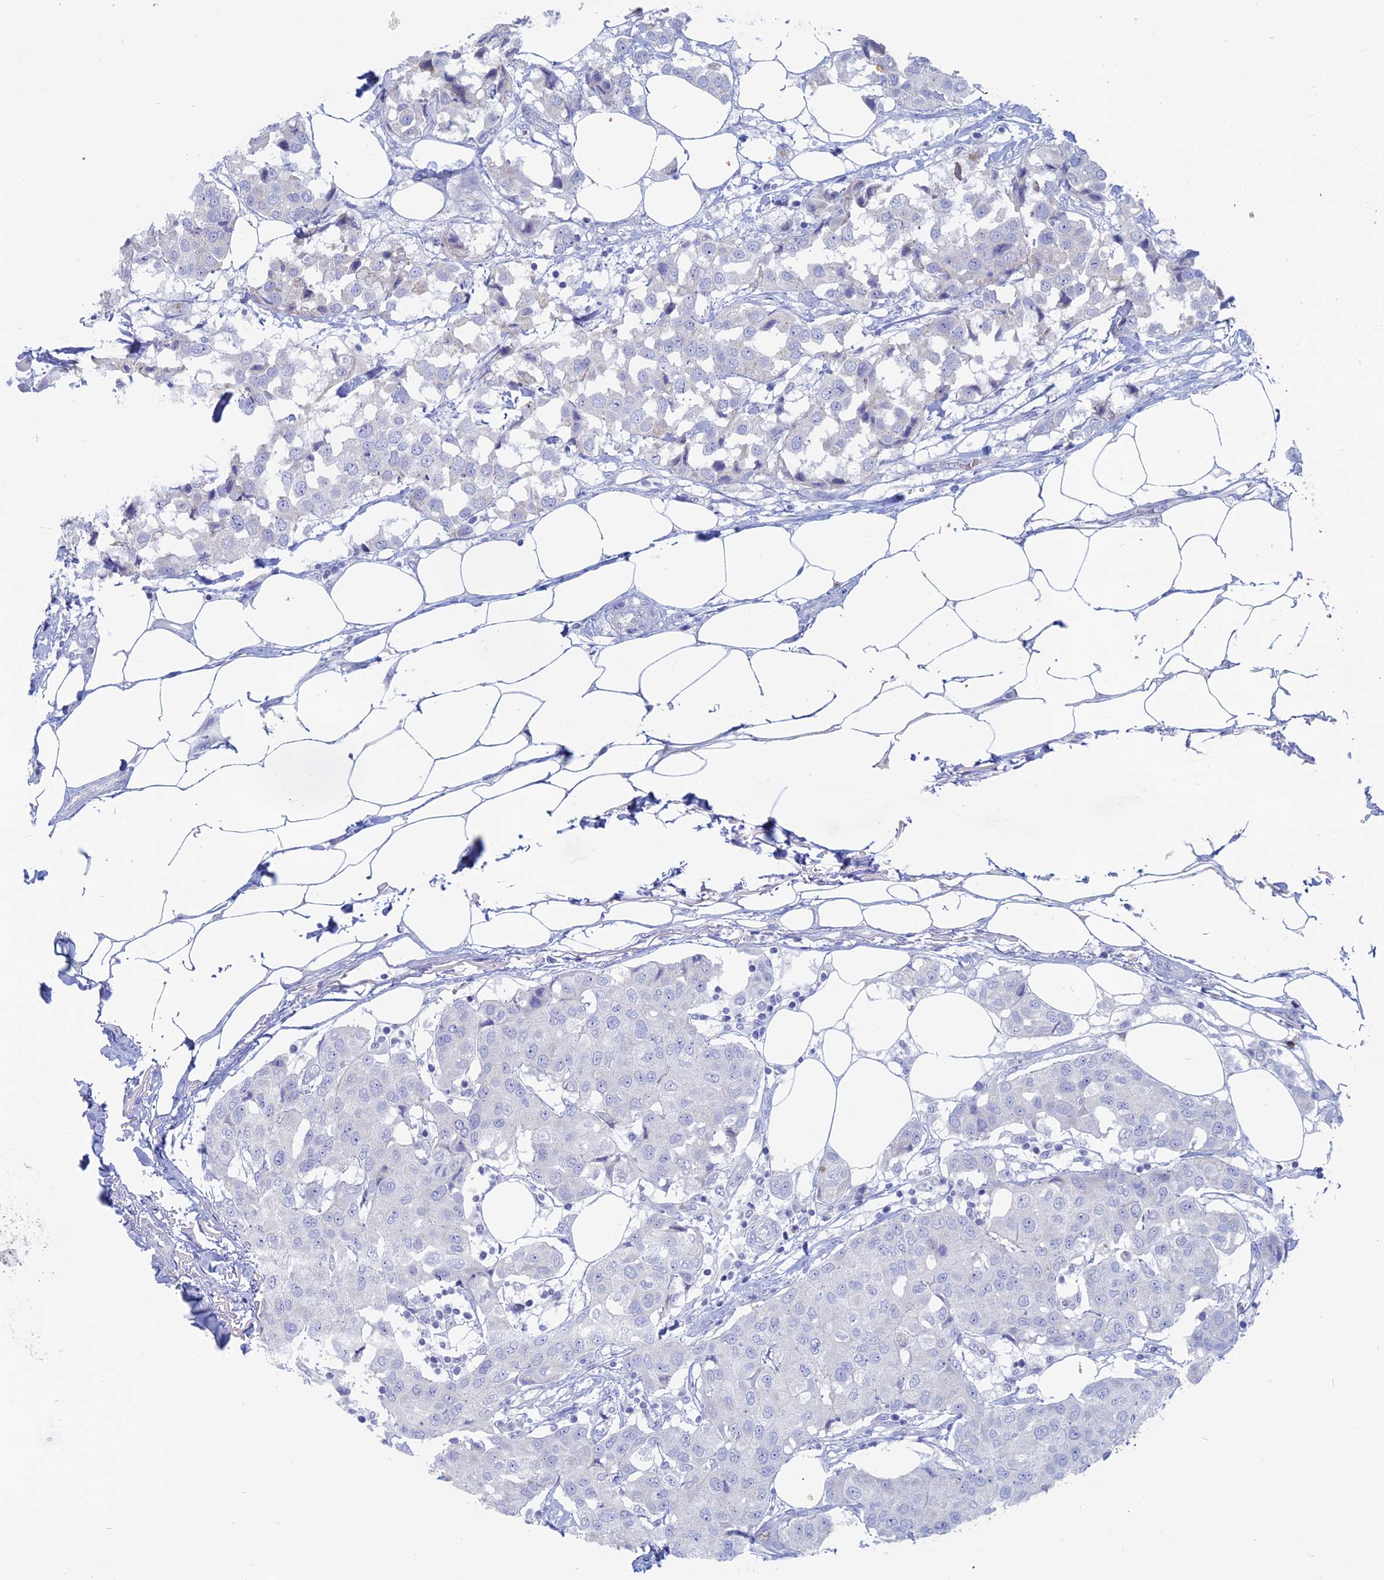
{"staining": {"intensity": "negative", "quantity": "none", "location": "none"}, "tissue": "breast cancer", "cell_type": "Tumor cells", "image_type": "cancer", "snomed": [{"axis": "morphology", "description": "Duct carcinoma"}, {"axis": "topography", "description": "Breast"}], "caption": "This is an IHC micrograph of breast invasive ductal carcinoma. There is no positivity in tumor cells.", "gene": "TBC1D30", "patient": {"sex": "female", "age": 80}}